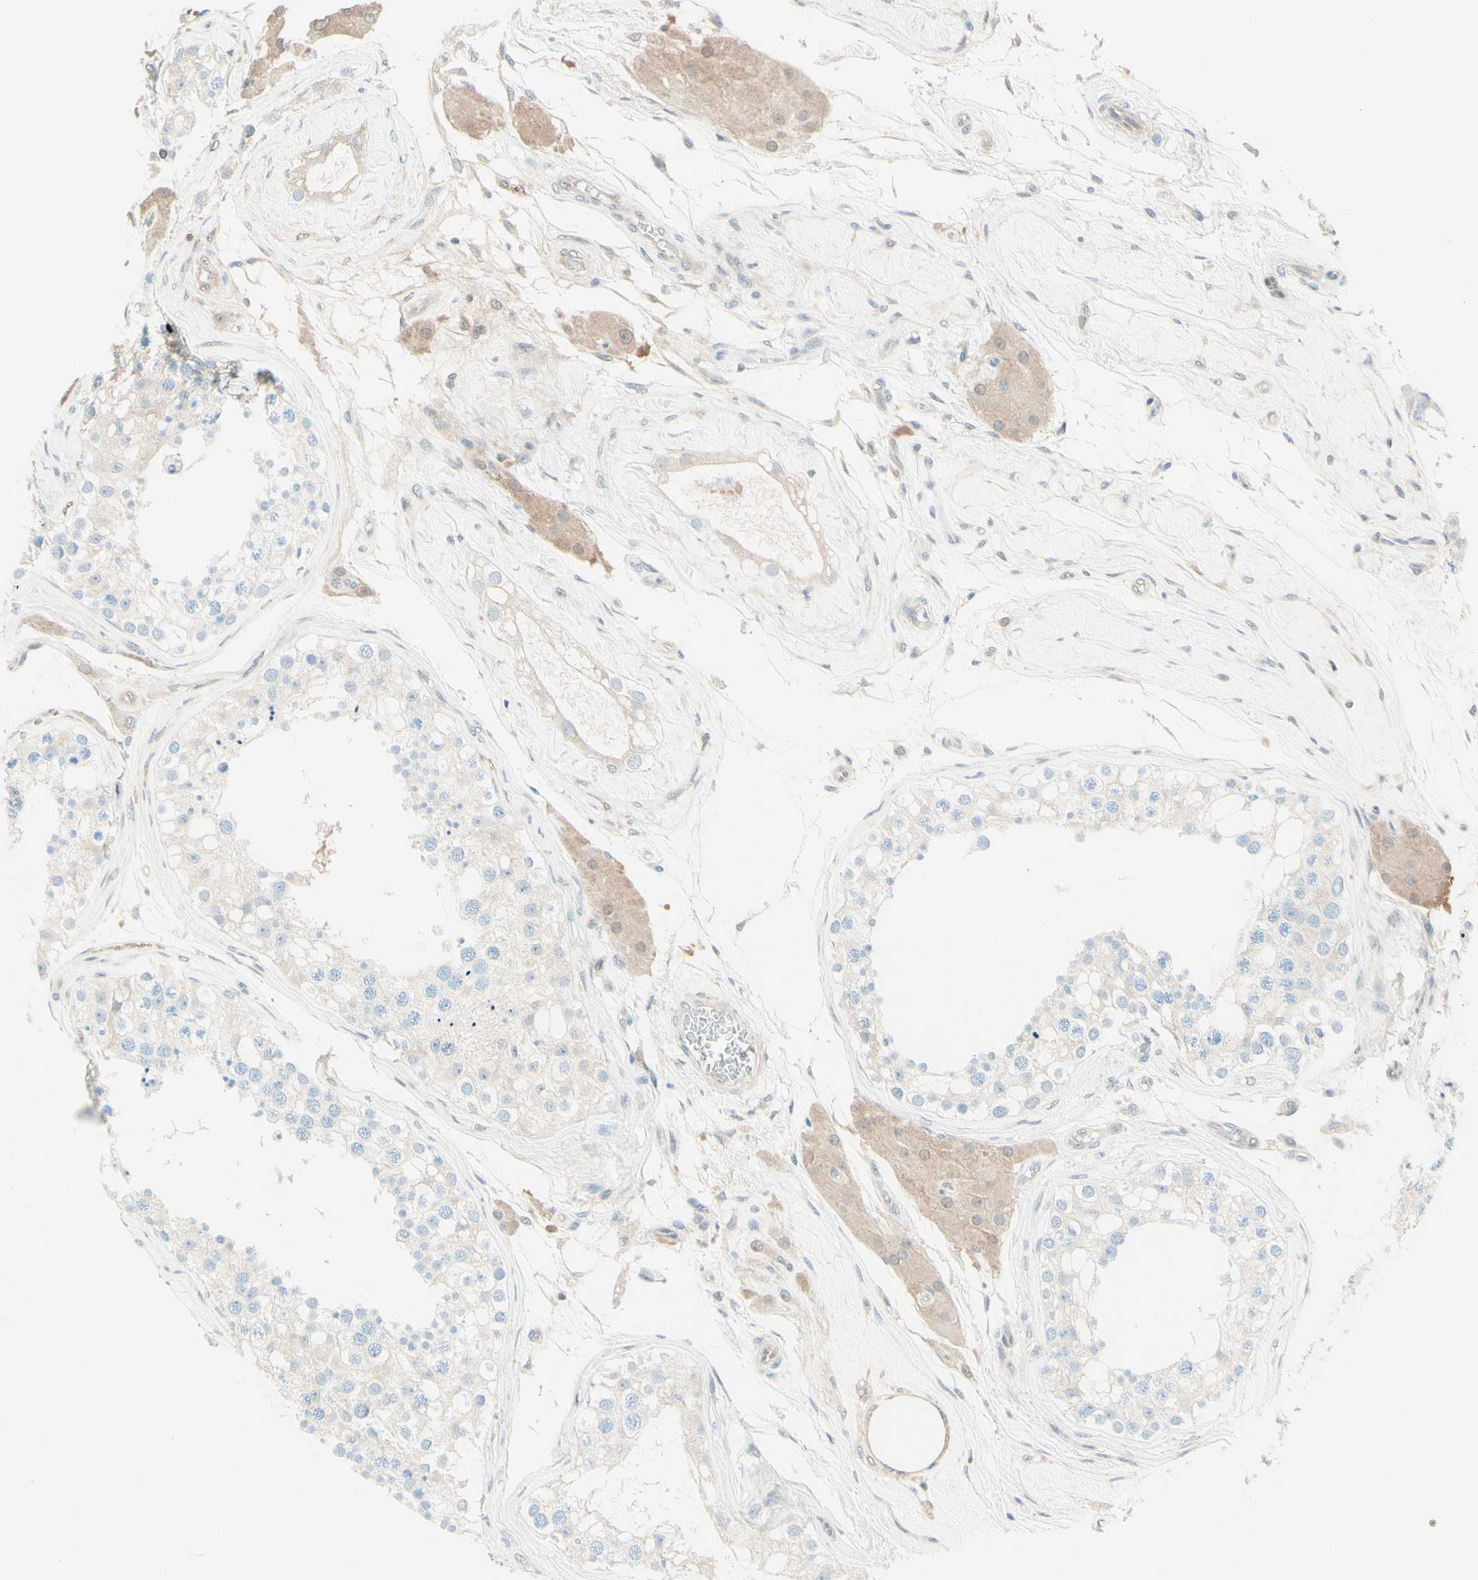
{"staining": {"intensity": "negative", "quantity": "none", "location": "none"}, "tissue": "testis", "cell_type": "Cells in seminiferous ducts", "image_type": "normal", "snomed": [{"axis": "morphology", "description": "Normal tissue, NOS"}, {"axis": "topography", "description": "Testis"}], "caption": "Cells in seminiferous ducts show no significant staining in normal testis.", "gene": "UPK3B", "patient": {"sex": "male", "age": 68}}